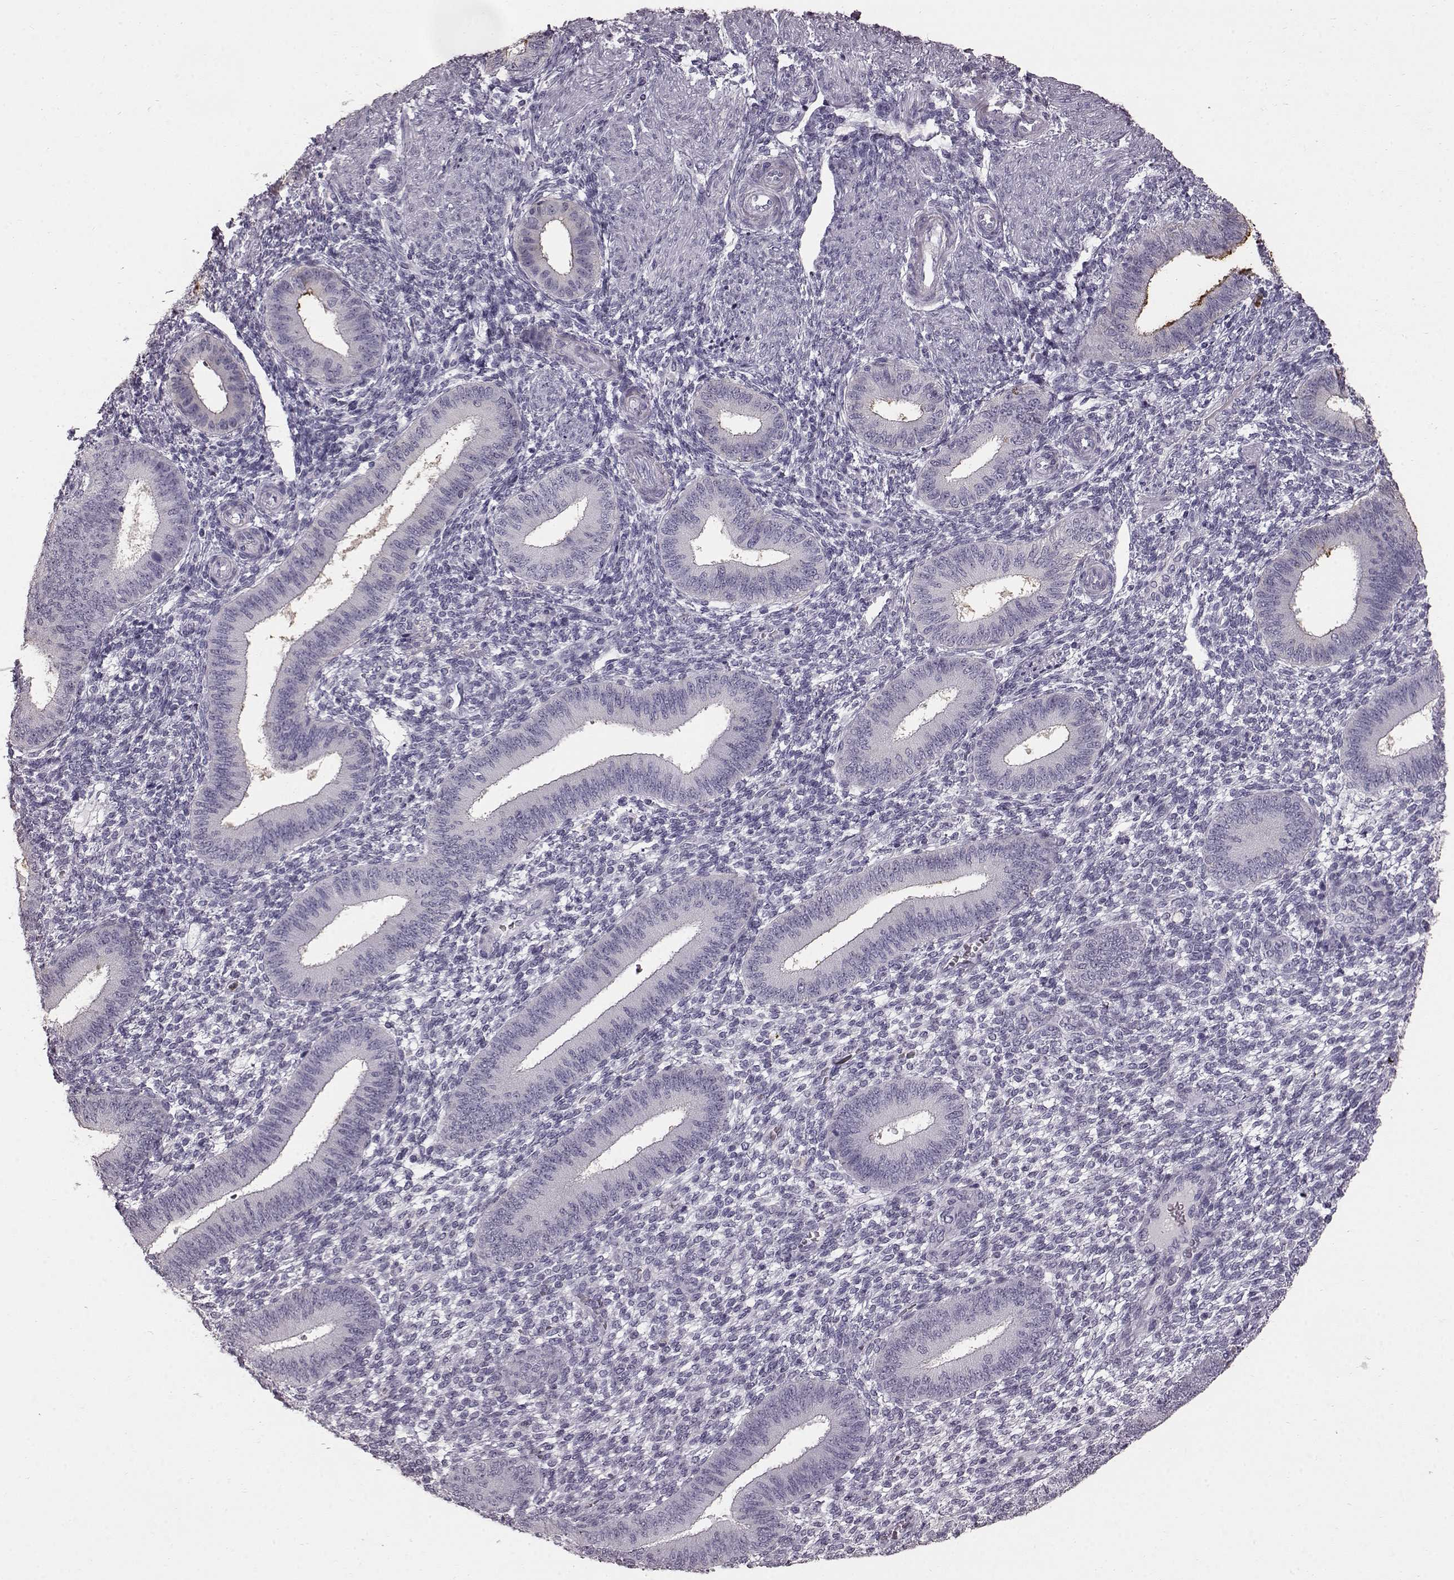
{"staining": {"intensity": "negative", "quantity": "none", "location": "none"}, "tissue": "endometrium", "cell_type": "Cells in endometrial stroma", "image_type": "normal", "snomed": [{"axis": "morphology", "description": "Normal tissue, NOS"}, {"axis": "topography", "description": "Endometrium"}], "caption": "This is an immunohistochemistry image of unremarkable endometrium. There is no positivity in cells in endometrial stroma.", "gene": "FUT4", "patient": {"sex": "female", "age": 39}}